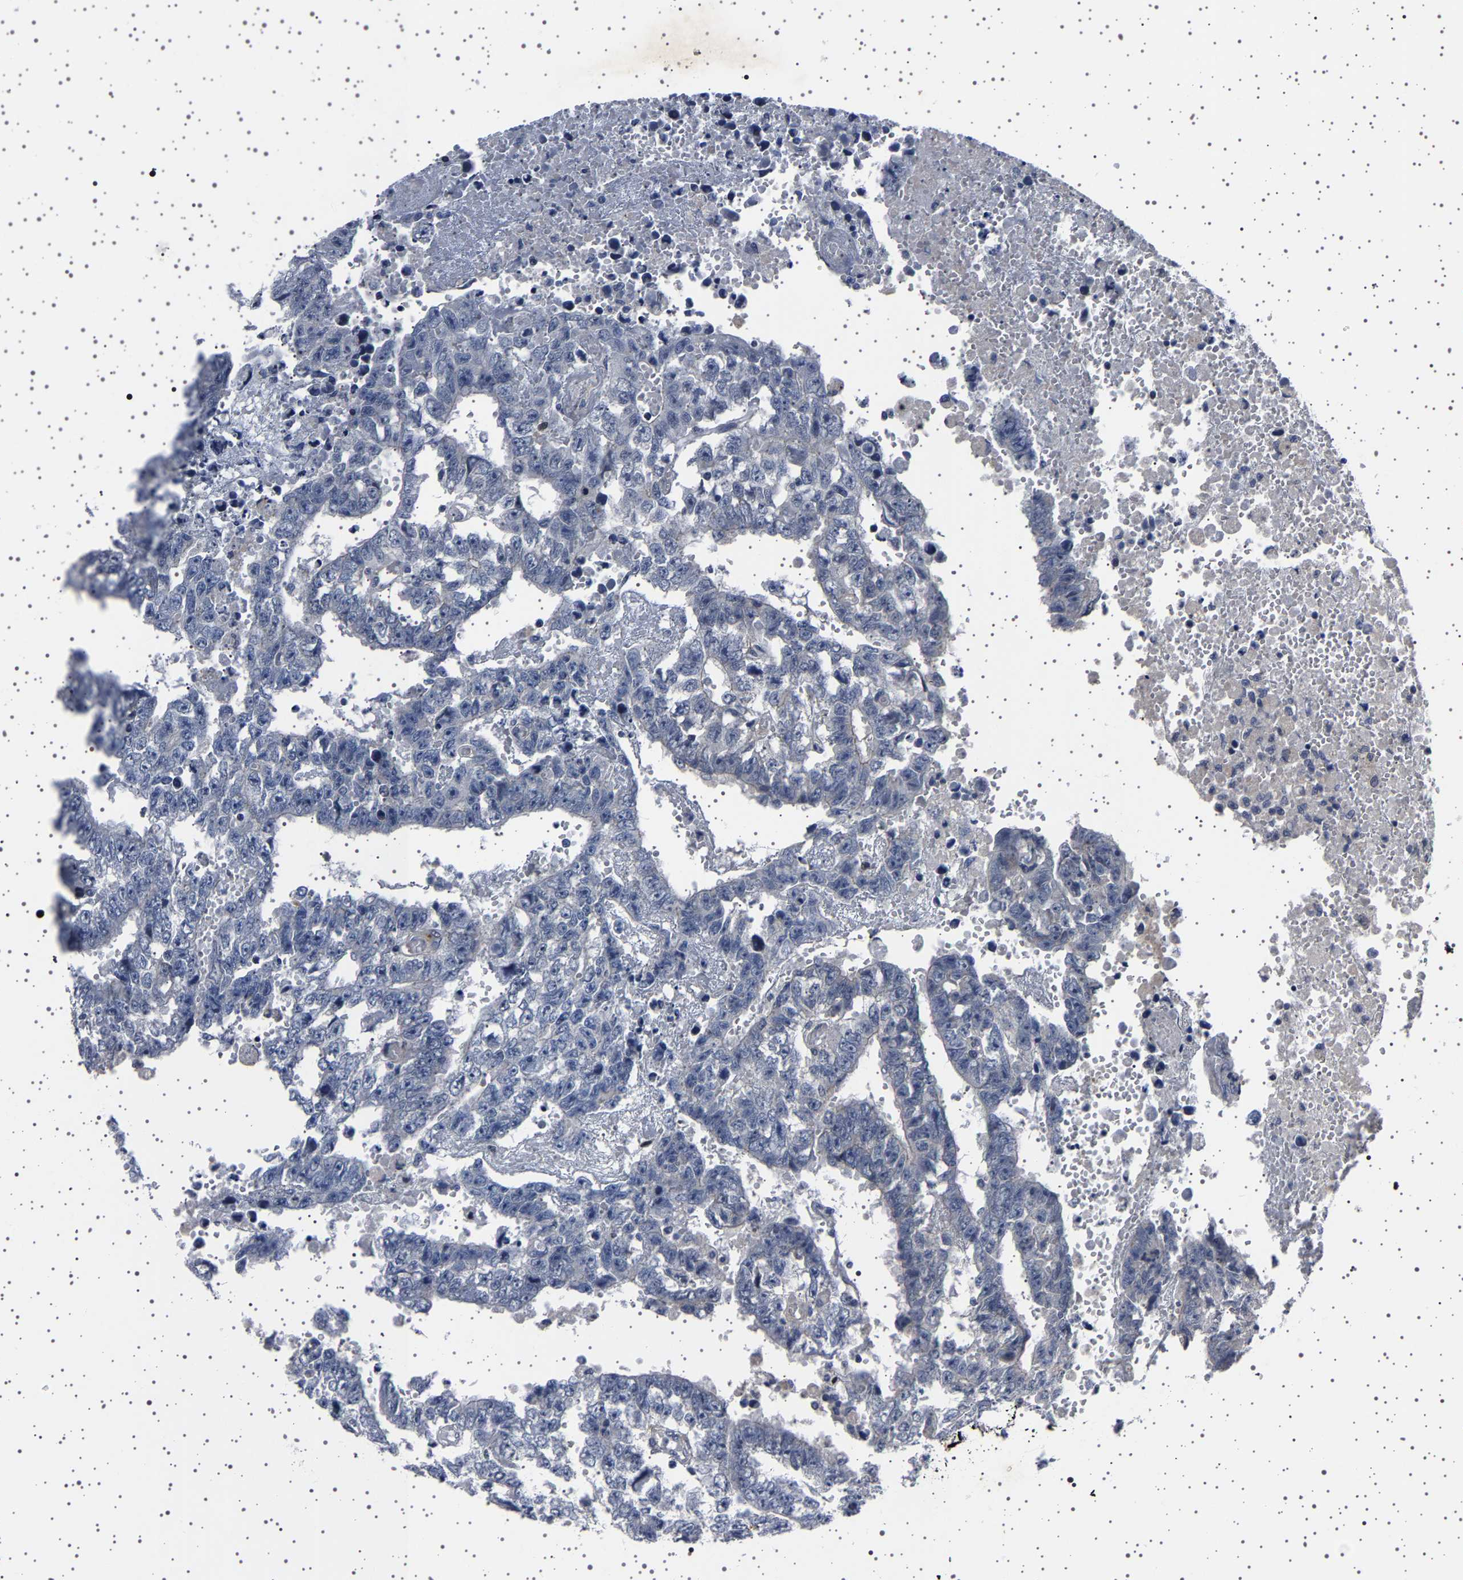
{"staining": {"intensity": "weak", "quantity": "<25%", "location": "nuclear"}, "tissue": "testis cancer", "cell_type": "Tumor cells", "image_type": "cancer", "snomed": [{"axis": "morphology", "description": "Carcinoma, Embryonal, NOS"}, {"axis": "topography", "description": "Testis"}], "caption": "IHC of testis cancer (embryonal carcinoma) displays no staining in tumor cells.", "gene": "PAK5", "patient": {"sex": "male", "age": 25}}